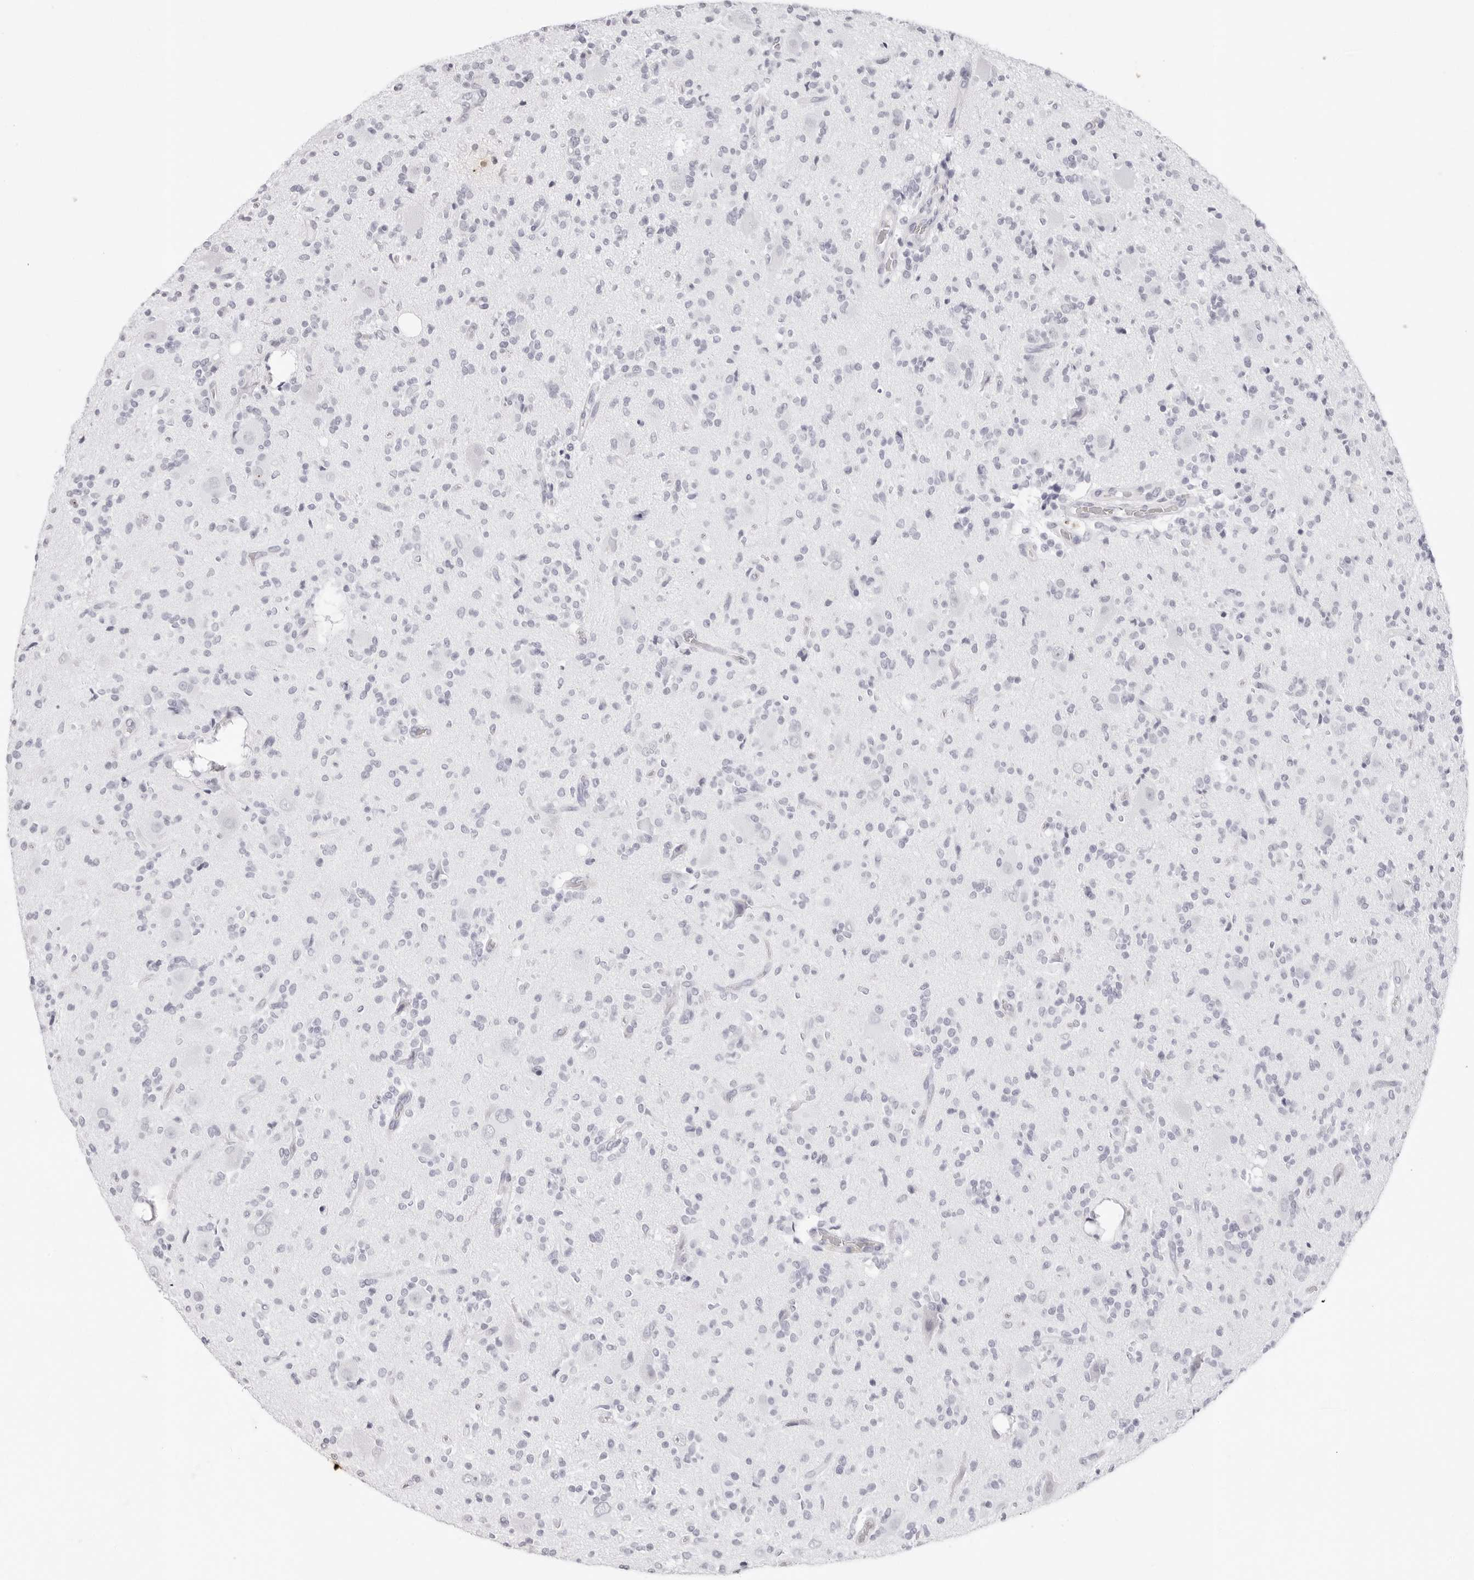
{"staining": {"intensity": "negative", "quantity": "none", "location": "none"}, "tissue": "glioma", "cell_type": "Tumor cells", "image_type": "cancer", "snomed": [{"axis": "morphology", "description": "Glioma, malignant, High grade"}, {"axis": "topography", "description": "Brain"}], "caption": "There is no significant staining in tumor cells of malignant glioma (high-grade).", "gene": "CST5", "patient": {"sex": "male", "age": 34}}